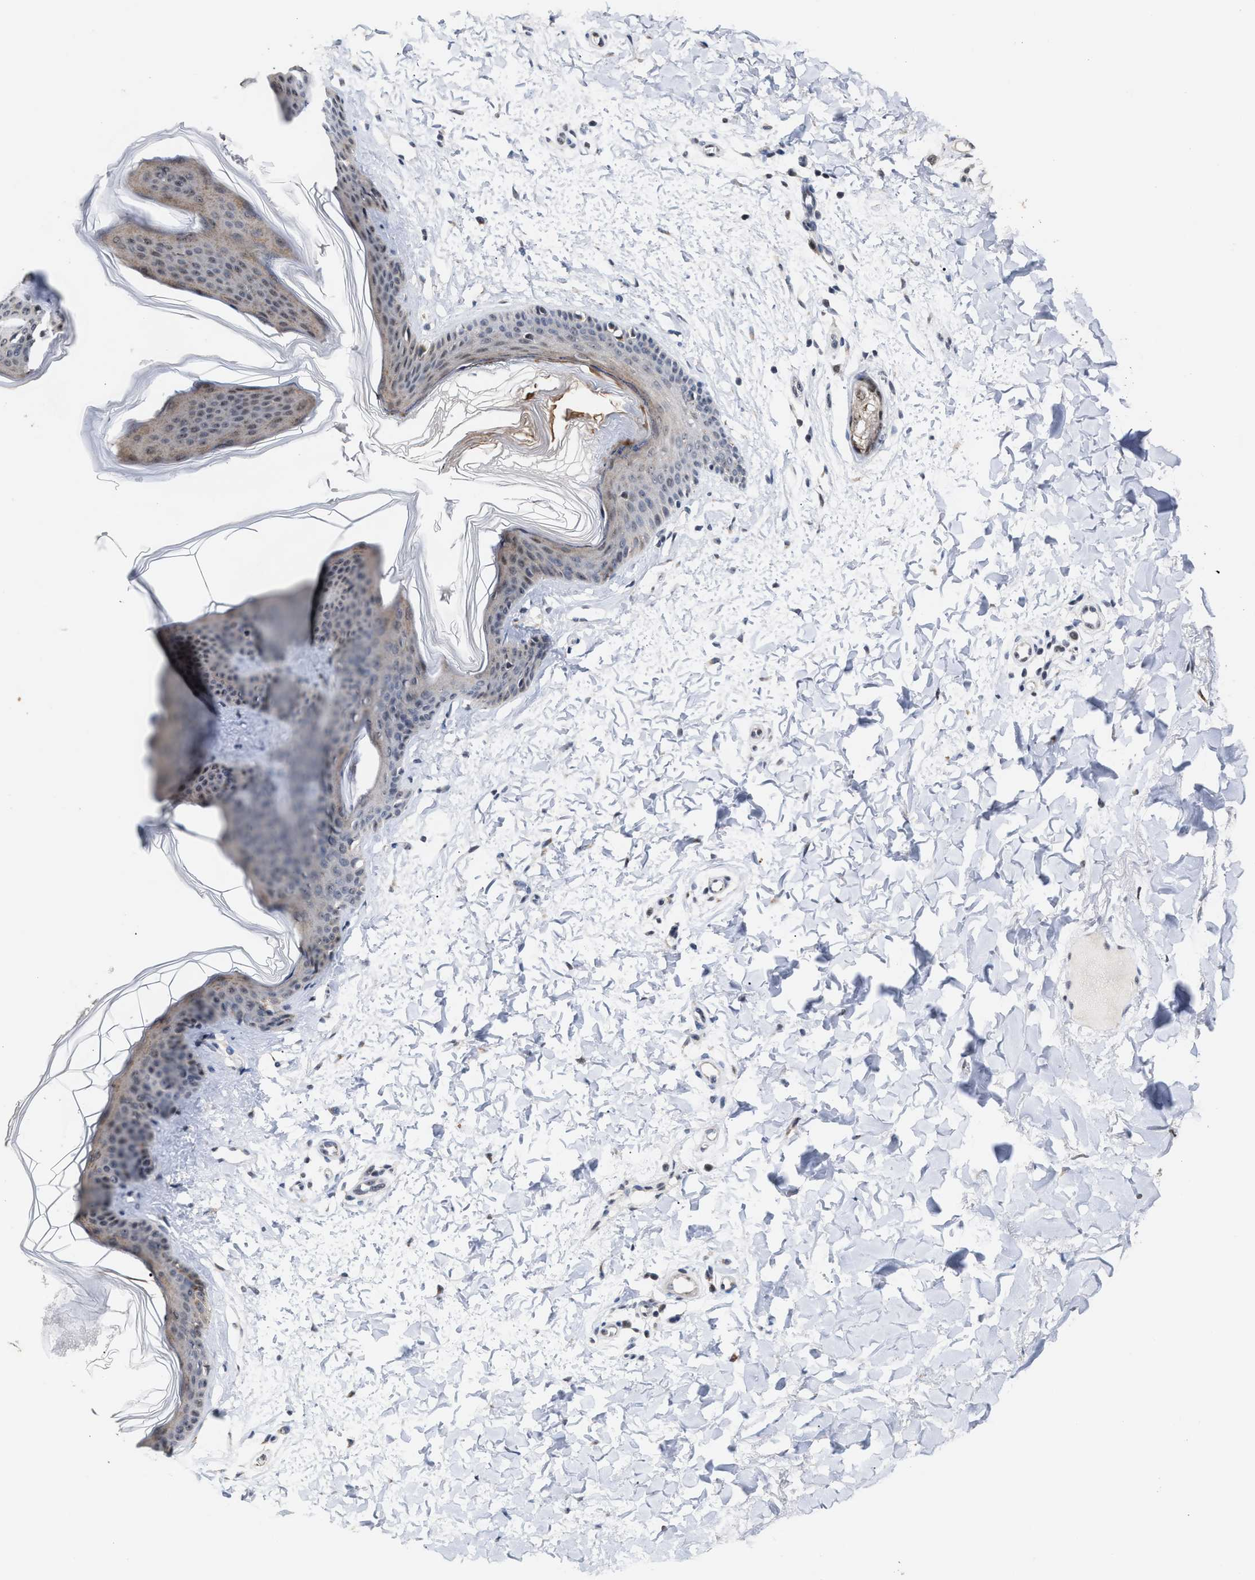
{"staining": {"intensity": "weak", "quantity": ">75%", "location": "cytoplasmic/membranous"}, "tissue": "skin", "cell_type": "Fibroblasts", "image_type": "normal", "snomed": [{"axis": "morphology", "description": "Normal tissue, NOS"}, {"axis": "topography", "description": "Skin"}], "caption": "Immunohistochemical staining of normal skin demonstrates weak cytoplasmic/membranous protein positivity in about >75% of fibroblasts. The protein of interest is shown in brown color, while the nuclei are stained blue.", "gene": "MKNK2", "patient": {"sex": "female", "age": 17}}